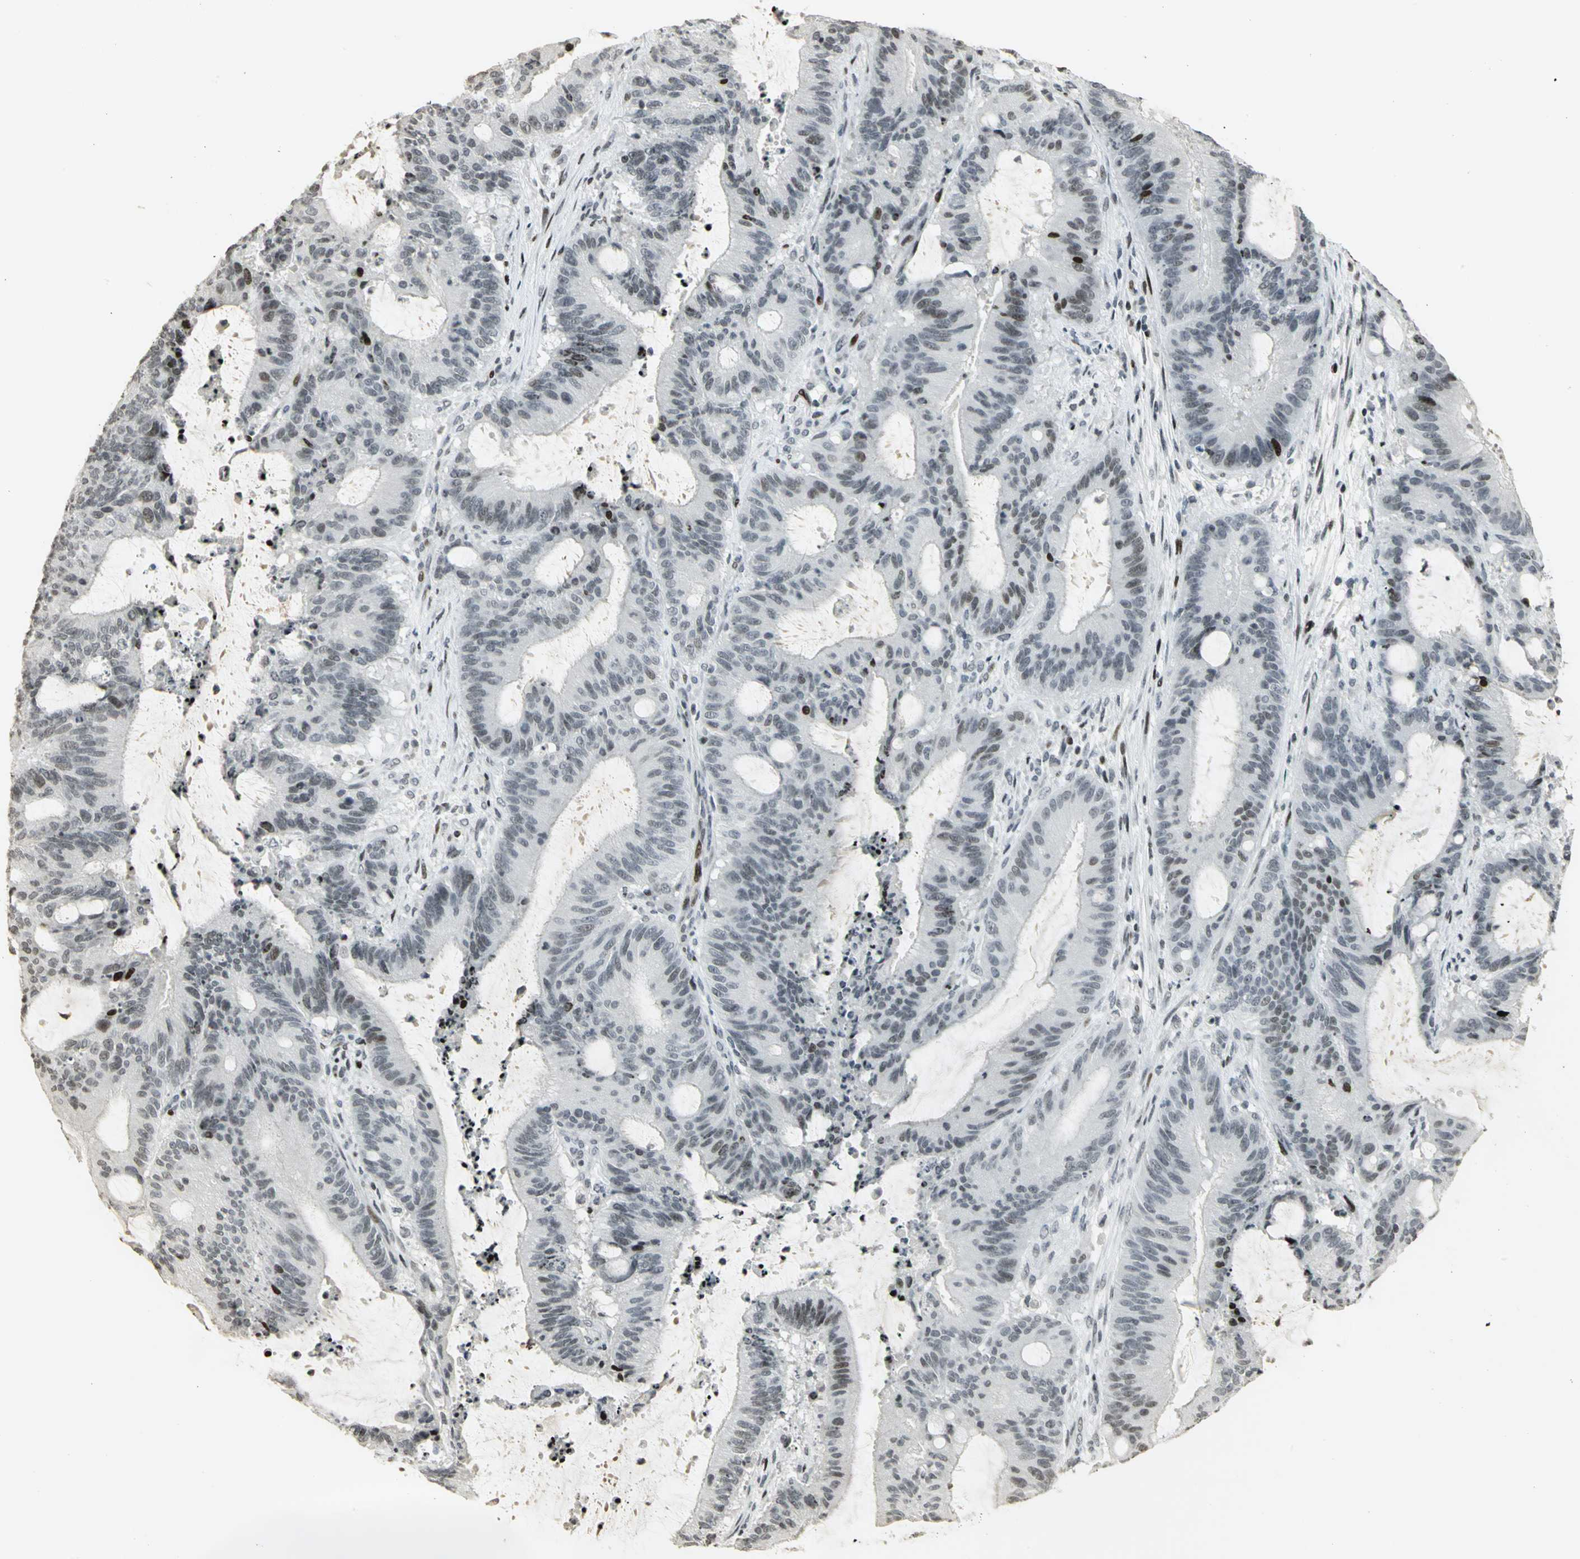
{"staining": {"intensity": "moderate", "quantity": "<25%", "location": "nuclear"}, "tissue": "liver cancer", "cell_type": "Tumor cells", "image_type": "cancer", "snomed": [{"axis": "morphology", "description": "Cholangiocarcinoma"}, {"axis": "topography", "description": "Liver"}], "caption": "Liver cholangiocarcinoma stained with DAB (3,3'-diaminobenzidine) immunohistochemistry (IHC) displays low levels of moderate nuclear staining in approximately <25% of tumor cells. The staining was performed using DAB, with brown indicating positive protein expression. Nuclei are stained blue with hematoxylin.", "gene": "KDM1A", "patient": {"sex": "female", "age": 73}}